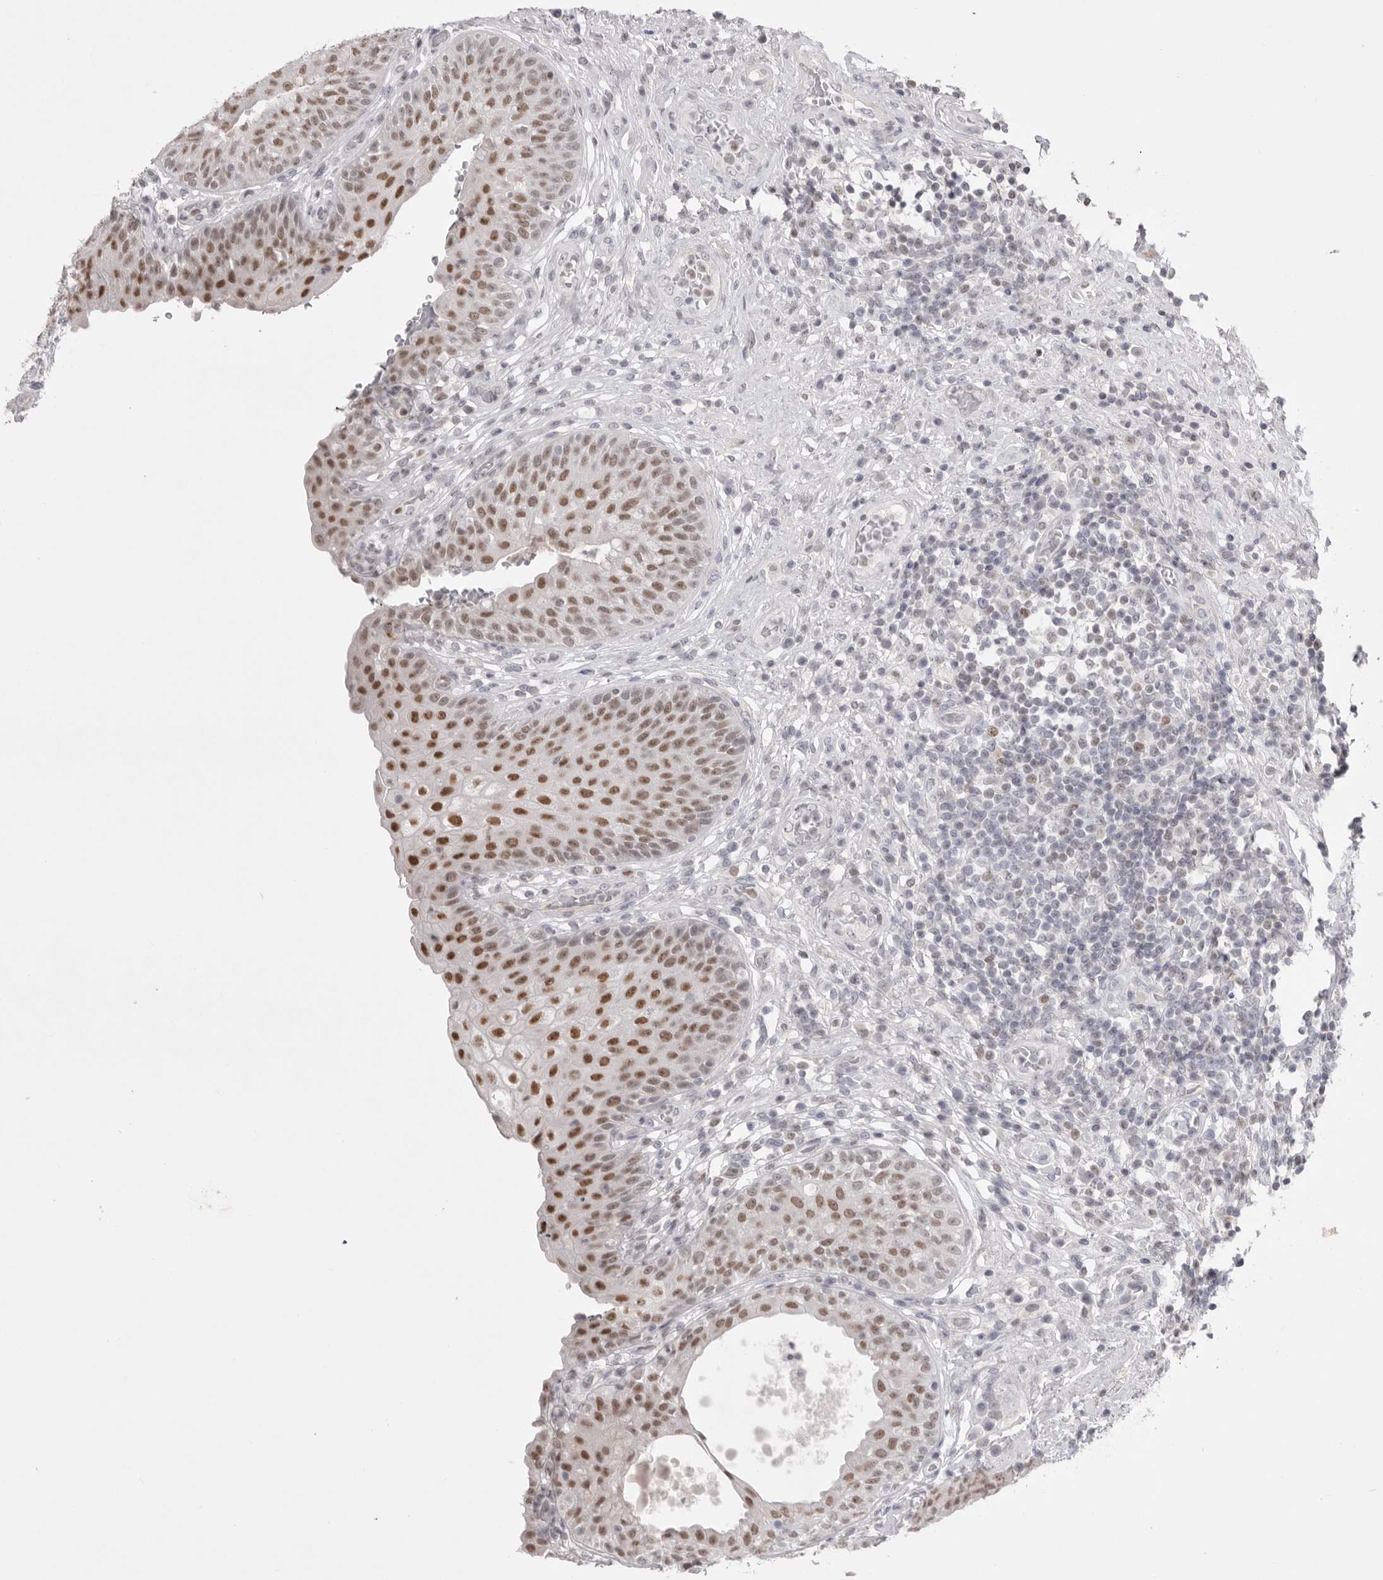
{"staining": {"intensity": "strong", "quantity": ">75%", "location": "nuclear"}, "tissue": "urinary bladder", "cell_type": "Urothelial cells", "image_type": "normal", "snomed": [{"axis": "morphology", "description": "Normal tissue, NOS"}, {"axis": "topography", "description": "Urinary bladder"}], "caption": "Strong nuclear protein staining is appreciated in about >75% of urothelial cells in urinary bladder.", "gene": "ZBTB7B", "patient": {"sex": "female", "age": 62}}